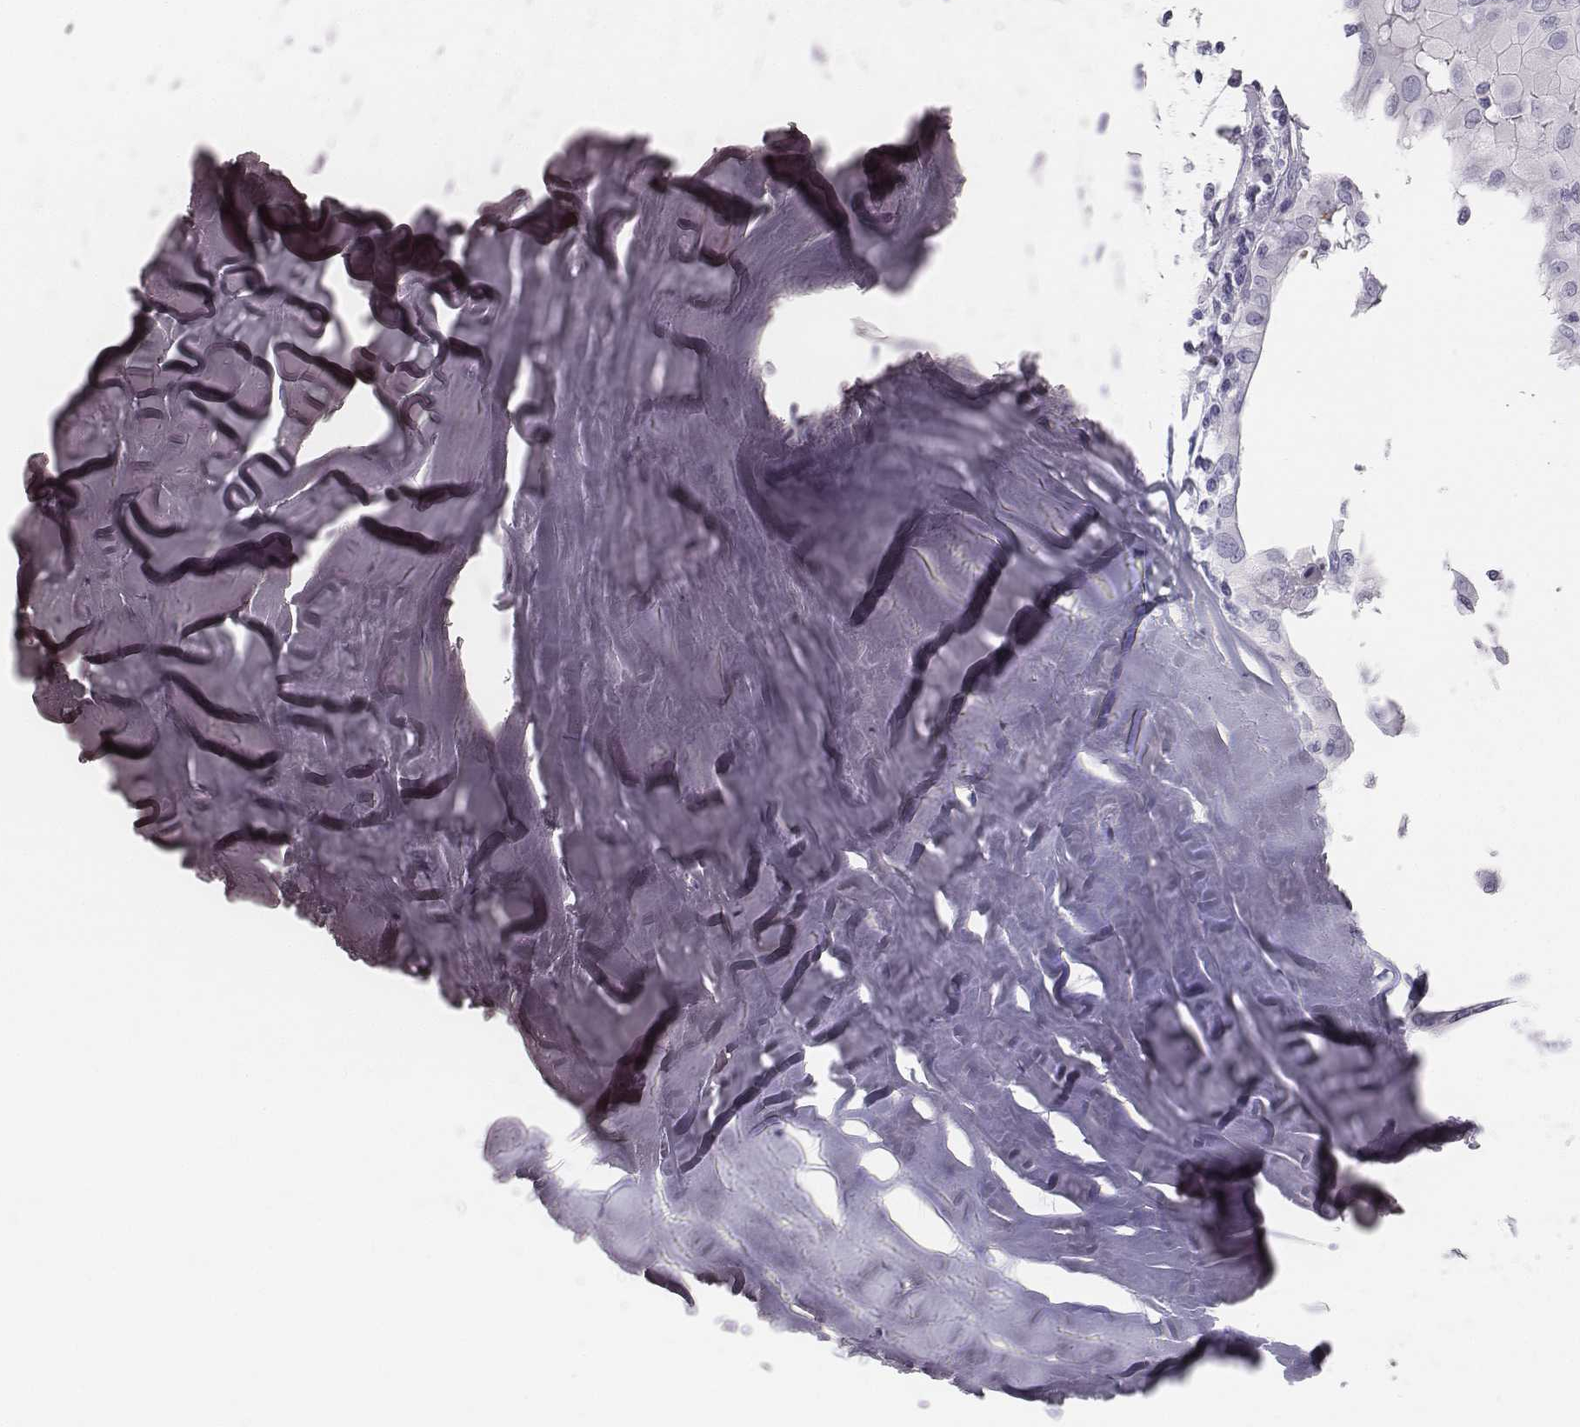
{"staining": {"intensity": "negative", "quantity": "none", "location": "none"}, "tissue": "thyroid cancer", "cell_type": "Tumor cells", "image_type": "cancer", "snomed": [{"axis": "morphology", "description": "Papillary adenocarcinoma, NOS"}, {"axis": "topography", "description": "Thyroid gland"}], "caption": "Immunohistochemical staining of human thyroid papillary adenocarcinoma demonstrates no significant staining in tumor cells. The staining is performed using DAB brown chromogen with nuclei counter-stained in using hematoxylin.", "gene": "HBZ", "patient": {"sex": "female", "age": 37}}